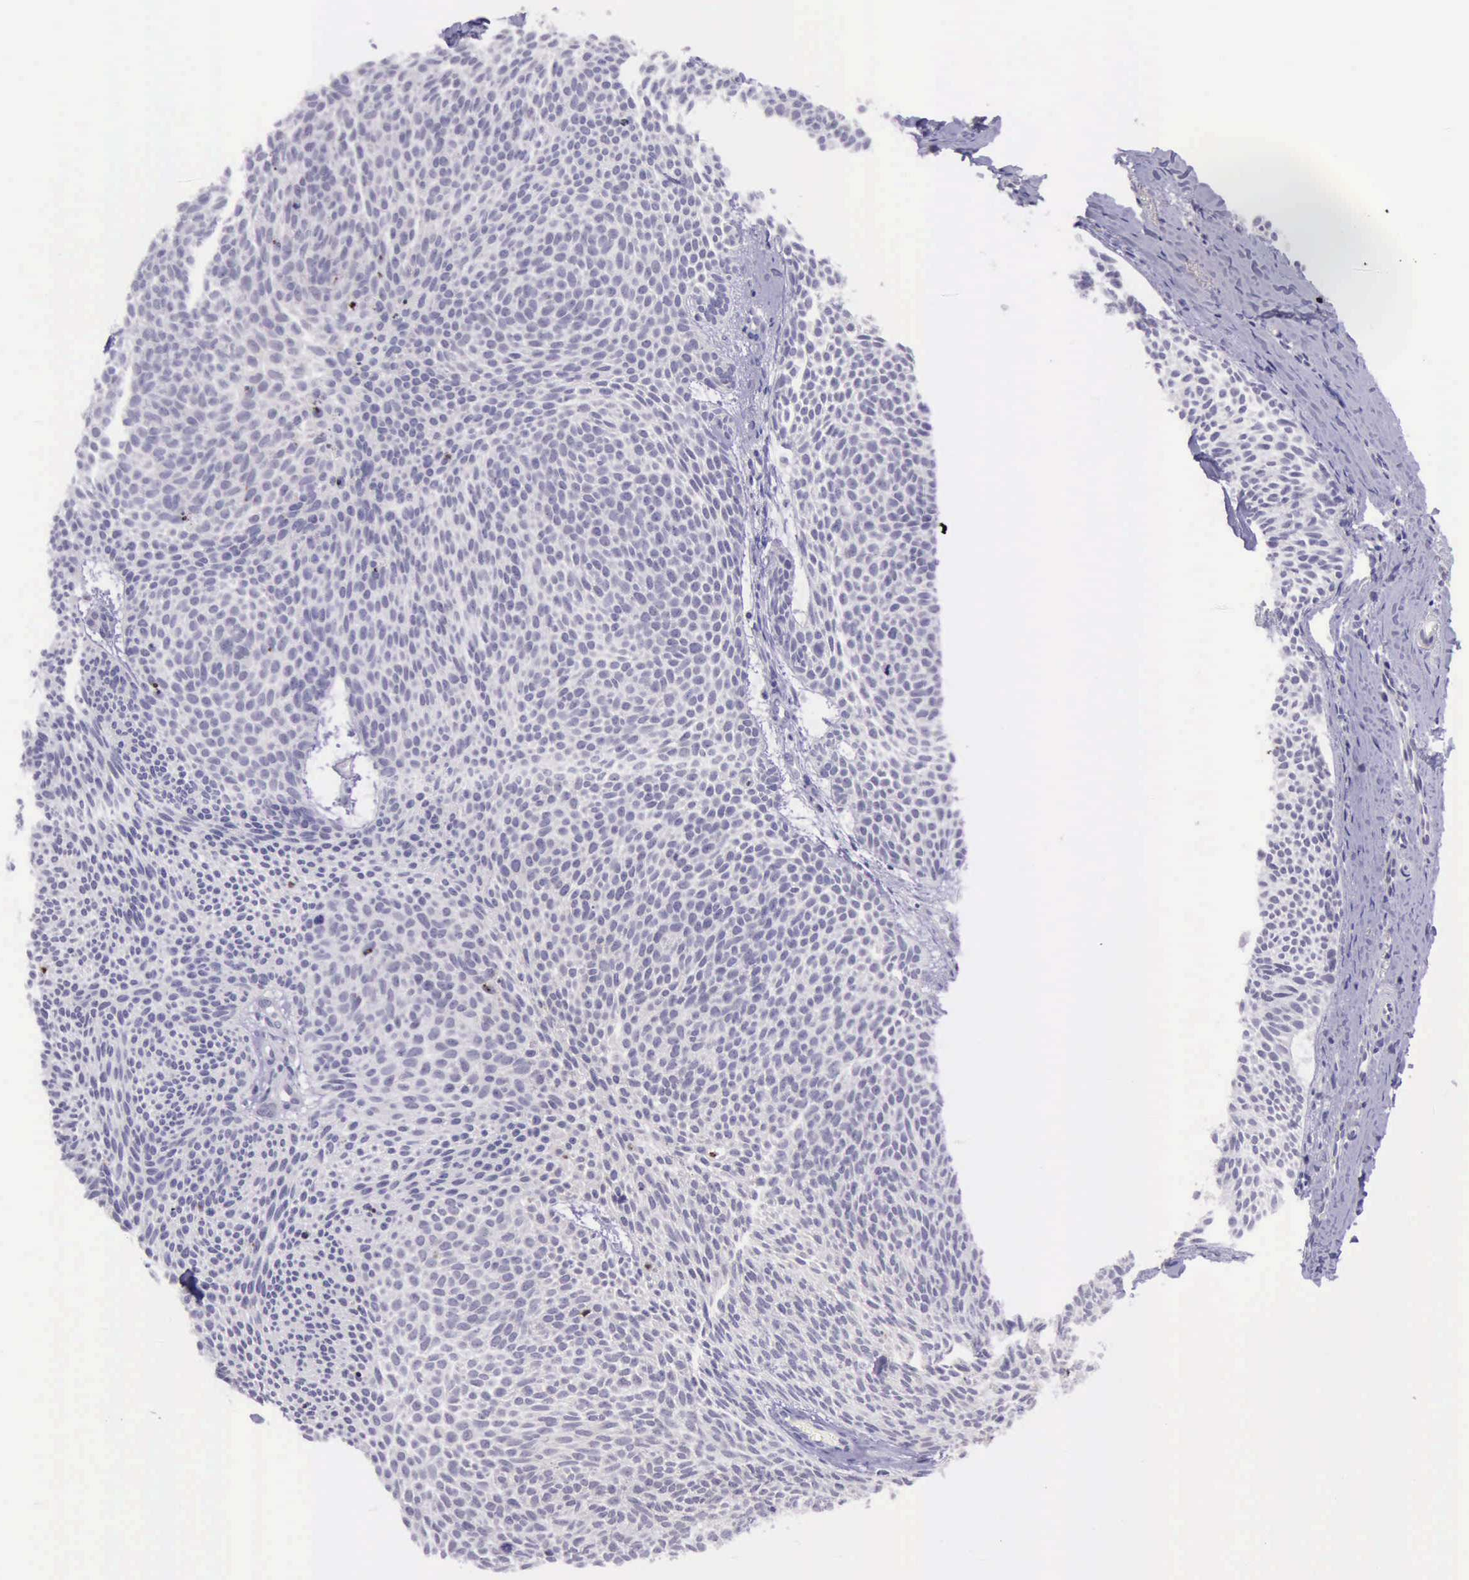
{"staining": {"intensity": "negative", "quantity": "none", "location": "none"}, "tissue": "skin cancer", "cell_type": "Tumor cells", "image_type": "cancer", "snomed": [{"axis": "morphology", "description": "Basal cell carcinoma"}, {"axis": "topography", "description": "Skin"}], "caption": "This is an immunohistochemistry (IHC) micrograph of basal cell carcinoma (skin). There is no expression in tumor cells.", "gene": "PARP1", "patient": {"sex": "male", "age": 84}}